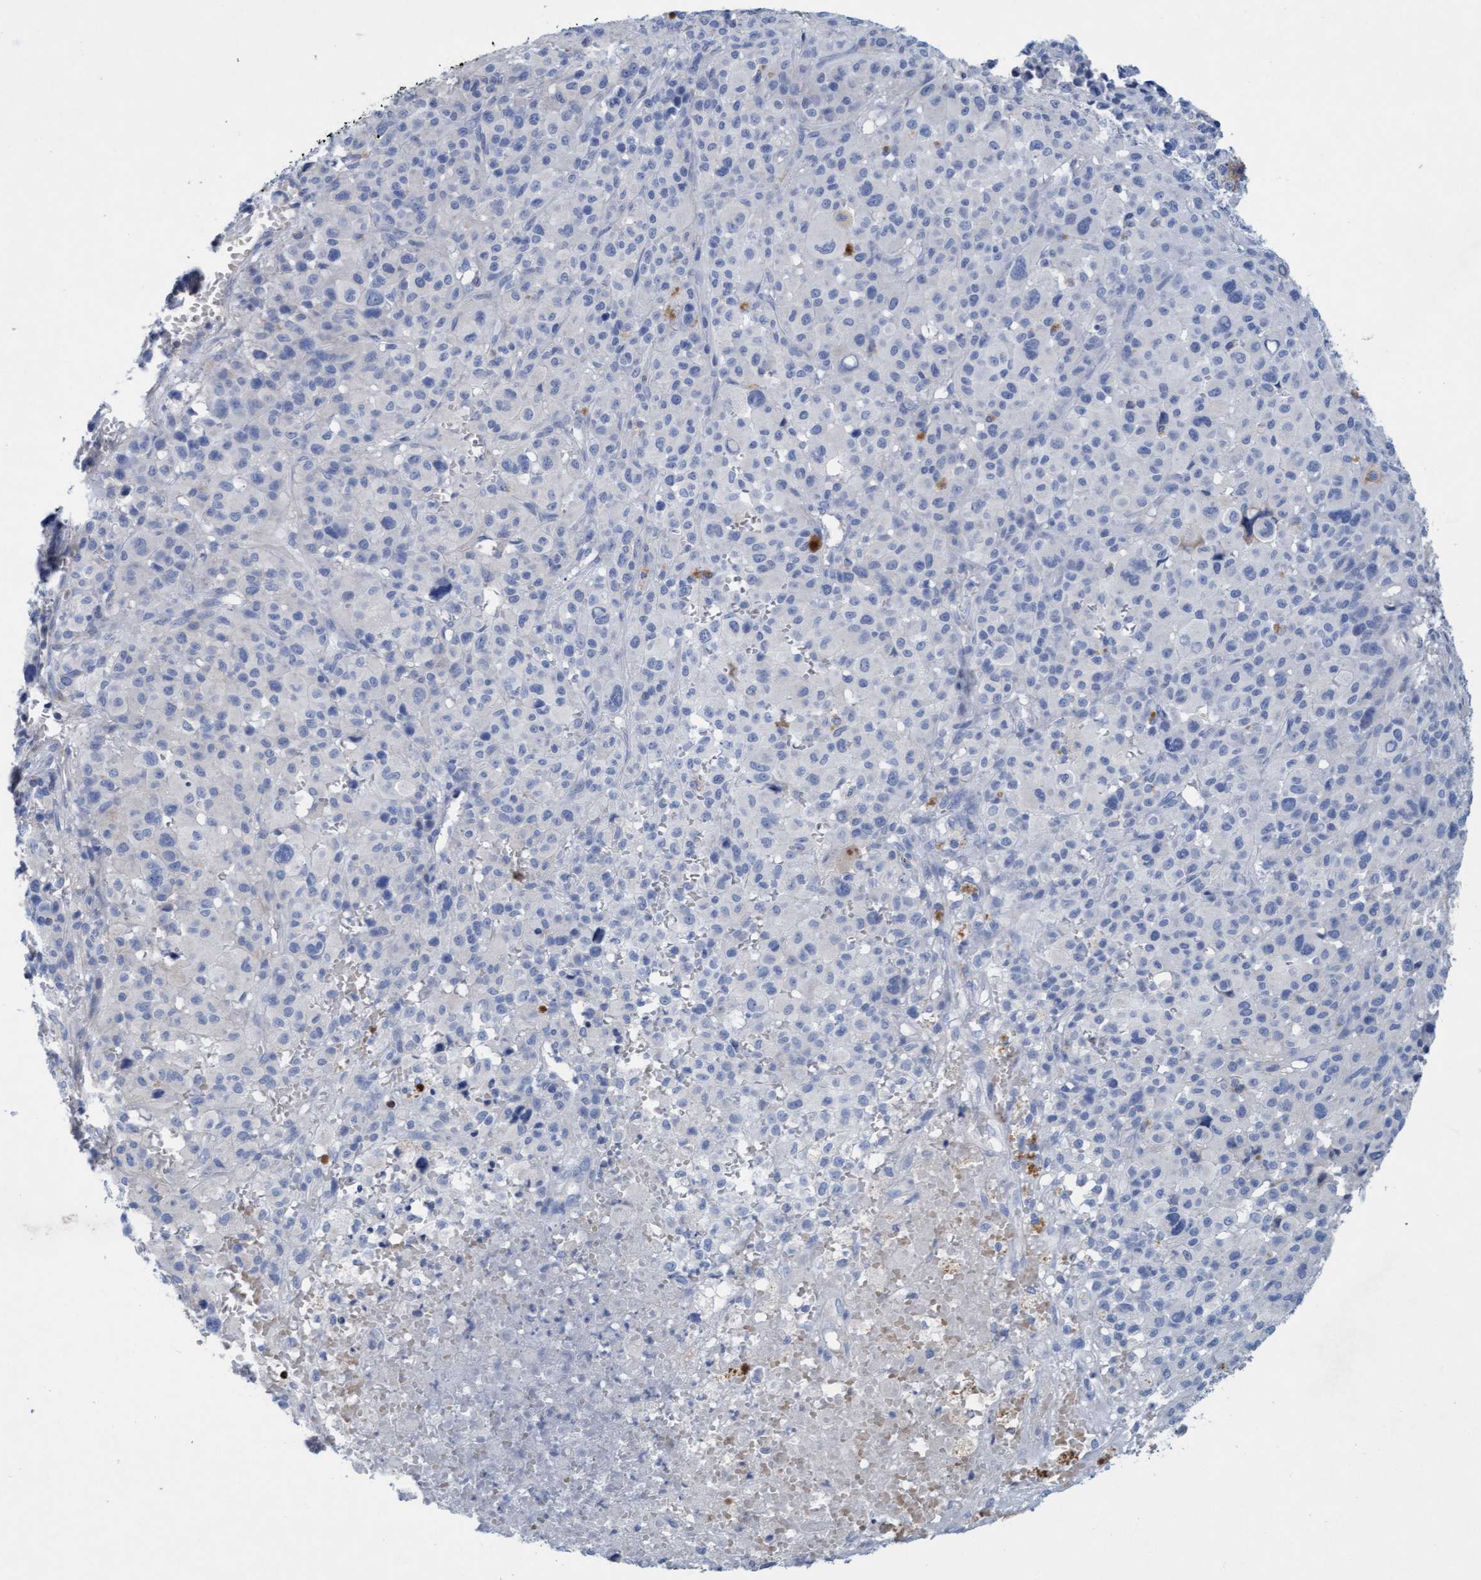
{"staining": {"intensity": "negative", "quantity": "none", "location": "none"}, "tissue": "melanoma", "cell_type": "Tumor cells", "image_type": "cancer", "snomed": [{"axis": "morphology", "description": "Malignant melanoma, Metastatic site"}, {"axis": "topography", "description": "Skin"}], "caption": "This is an IHC image of human melanoma. There is no positivity in tumor cells.", "gene": "SIGIRR", "patient": {"sex": "female", "age": 74}}